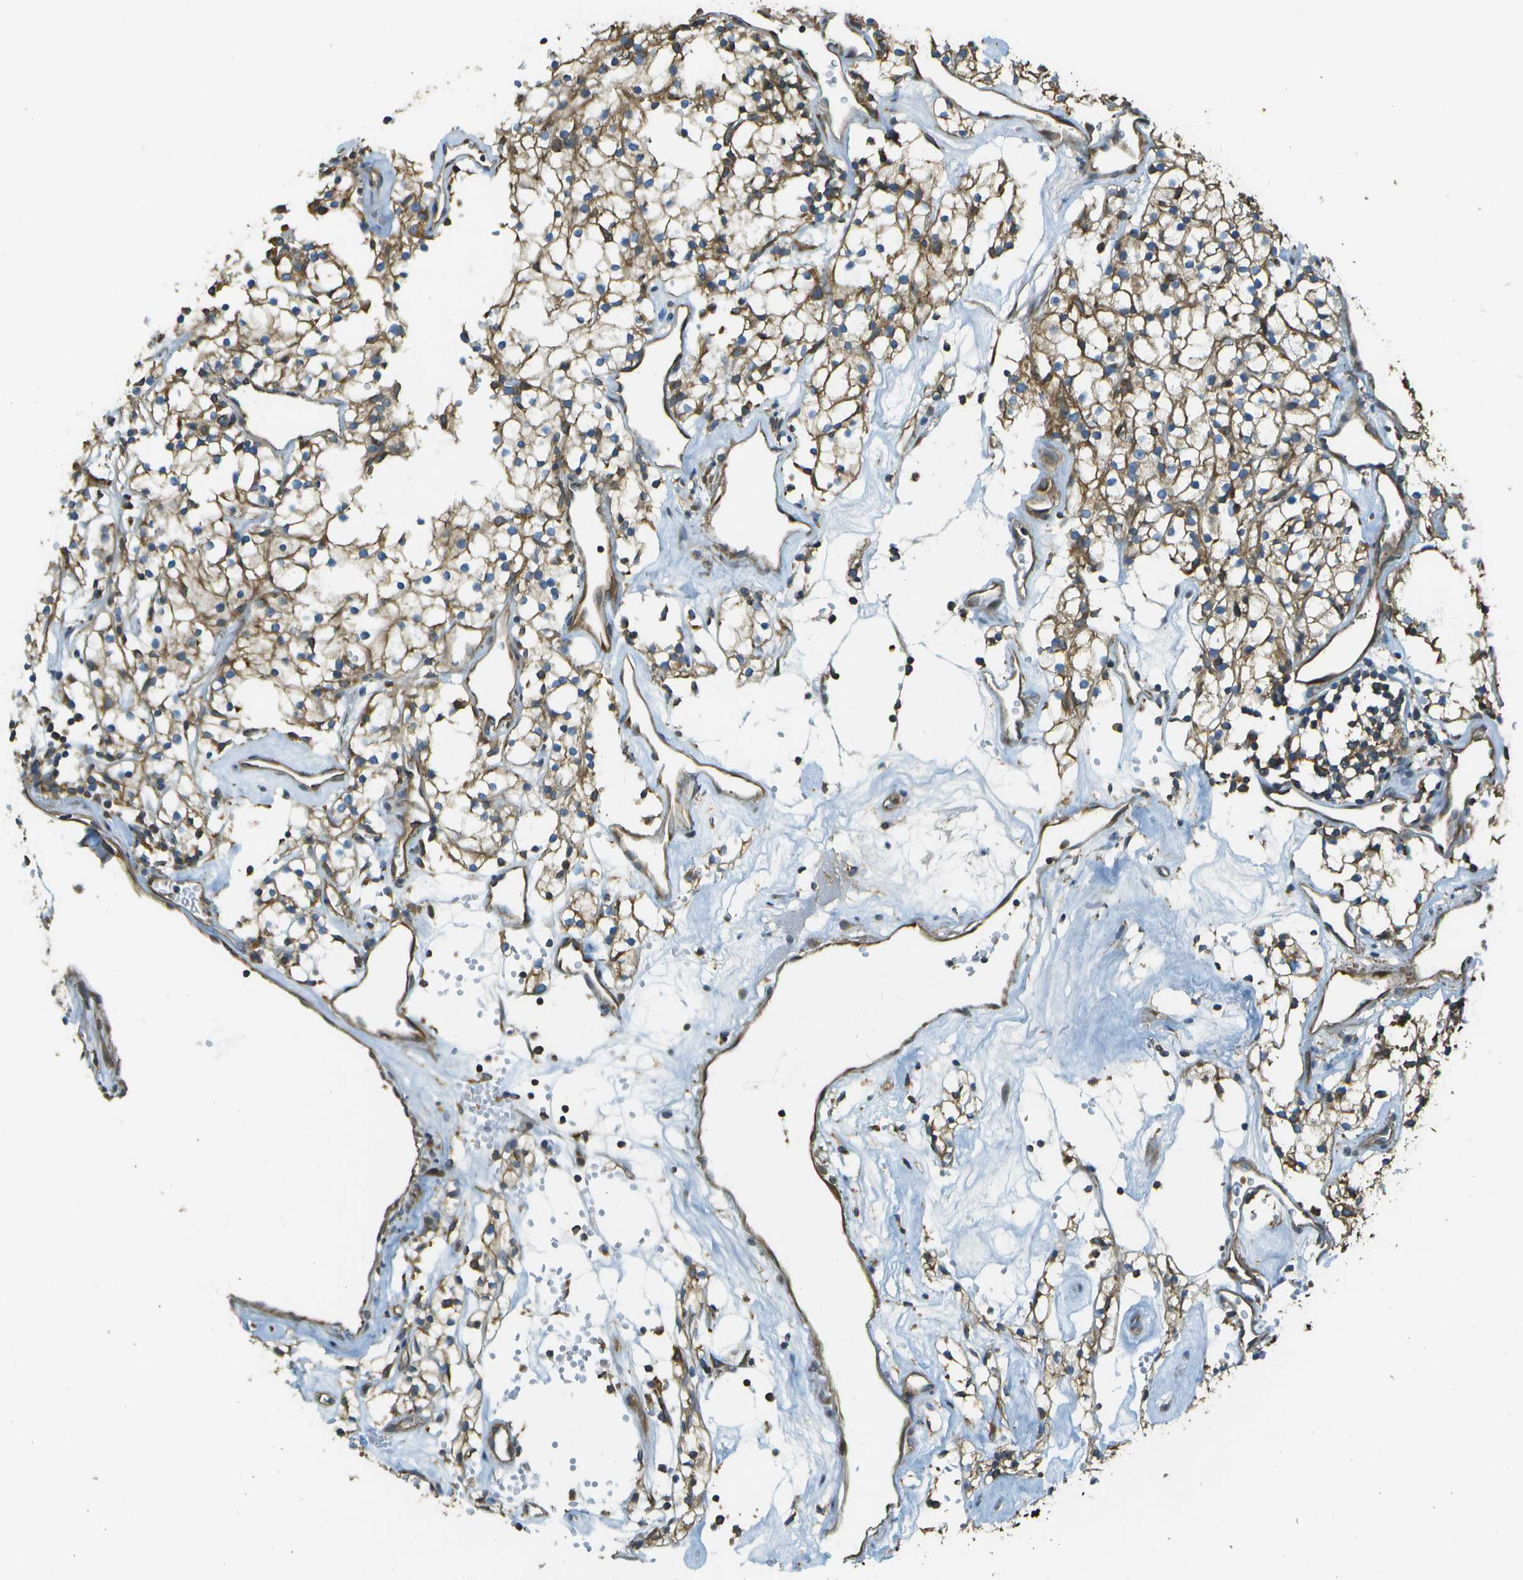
{"staining": {"intensity": "moderate", "quantity": ">75%", "location": "cytoplasmic/membranous"}, "tissue": "renal cancer", "cell_type": "Tumor cells", "image_type": "cancer", "snomed": [{"axis": "morphology", "description": "Adenocarcinoma, NOS"}, {"axis": "topography", "description": "Kidney"}], "caption": "Brown immunohistochemical staining in human adenocarcinoma (renal) exhibits moderate cytoplasmic/membranous expression in approximately >75% of tumor cells.", "gene": "DNAJB11", "patient": {"sex": "male", "age": 59}}